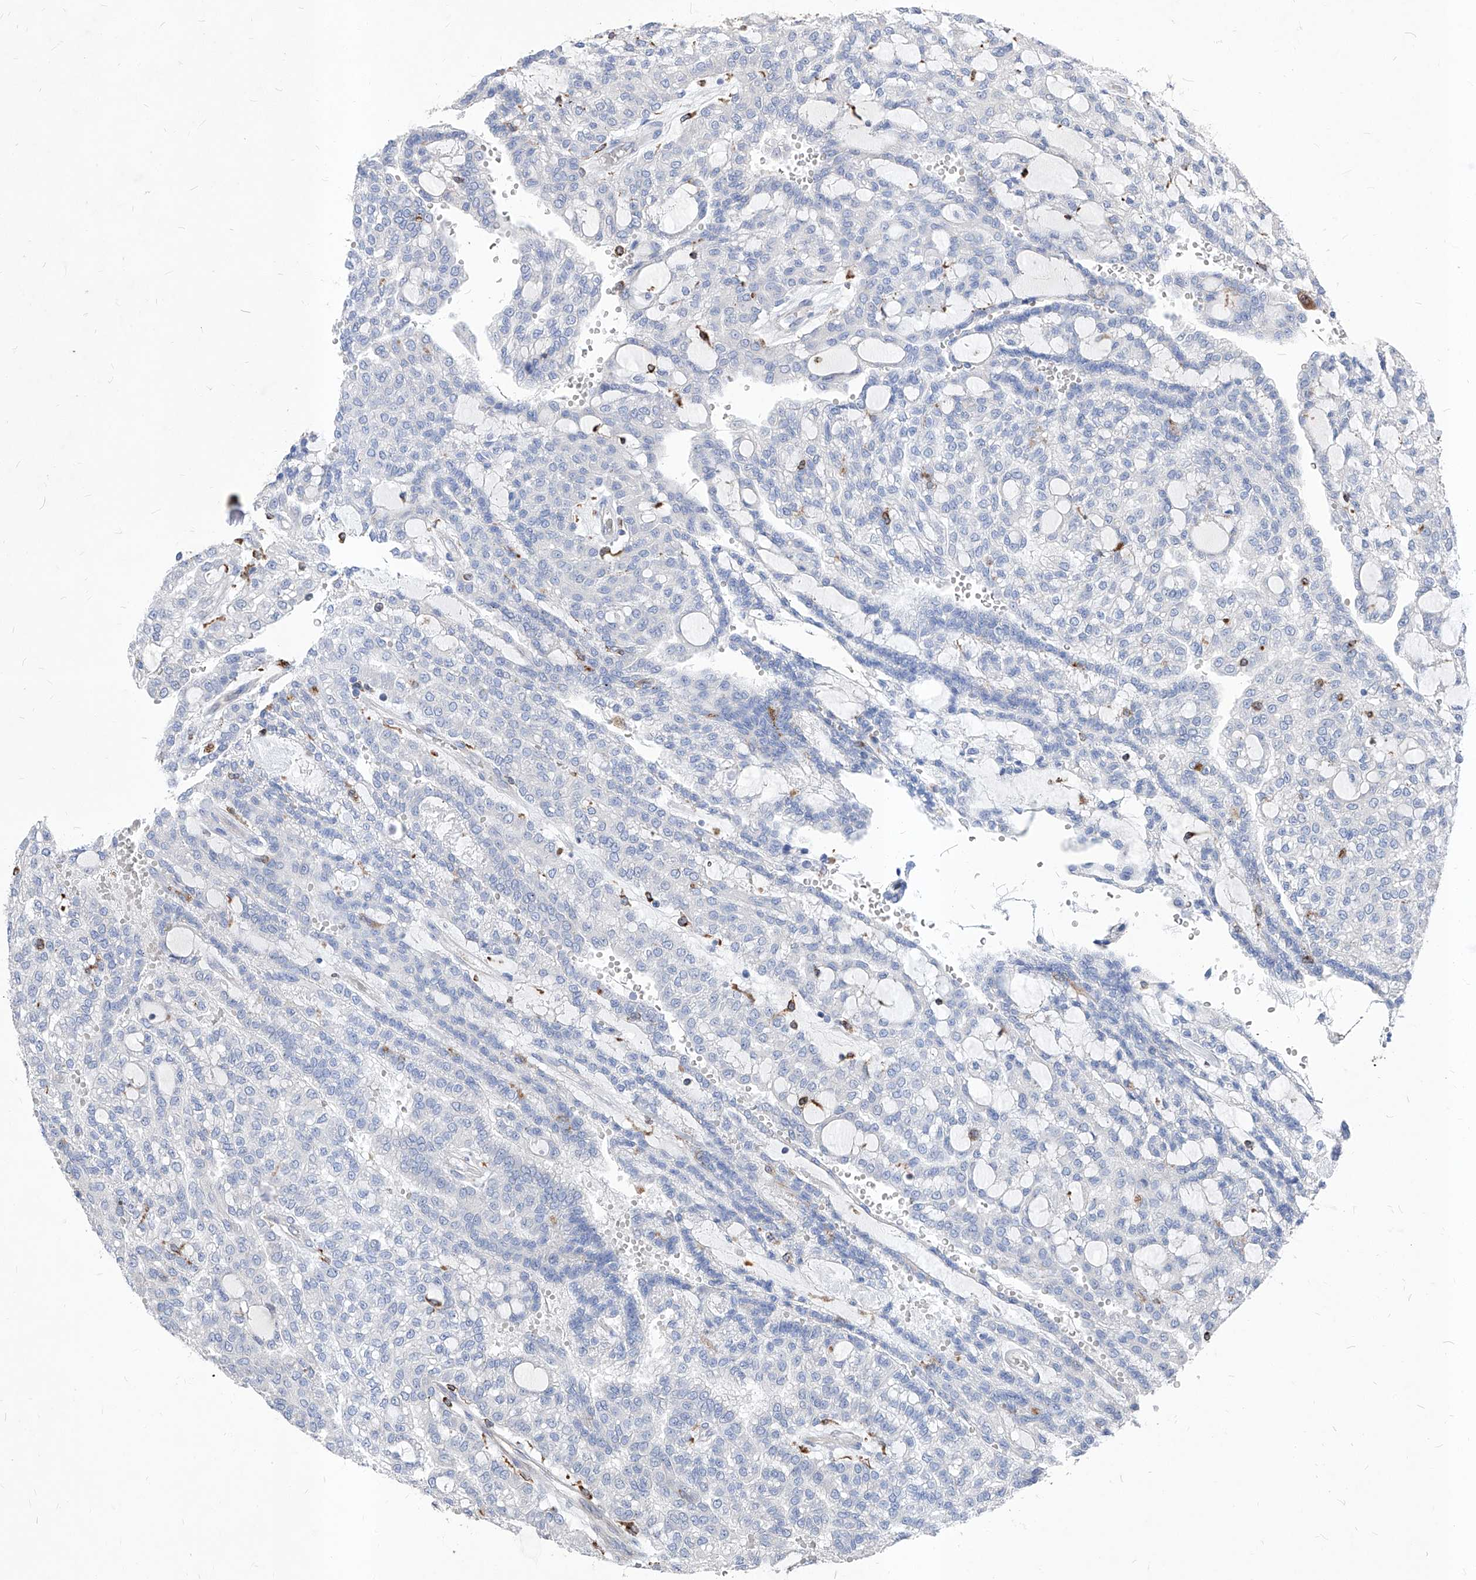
{"staining": {"intensity": "negative", "quantity": "none", "location": "none"}, "tissue": "renal cancer", "cell_type": "Tumor cells", "image_type": "cancer", "snomed": [{"axis": "morphology", "description": "Adenocarcinoma, NOS"}, {"axis": "topography", "description": "Kidney"}], "caption": "Human renal cancer (adenocarcinoma) stained for a protein using IHC exhibits no expression in tumor cells.", "gene": "UBOX5", "patient": {"sex": "male", "age": 63}}